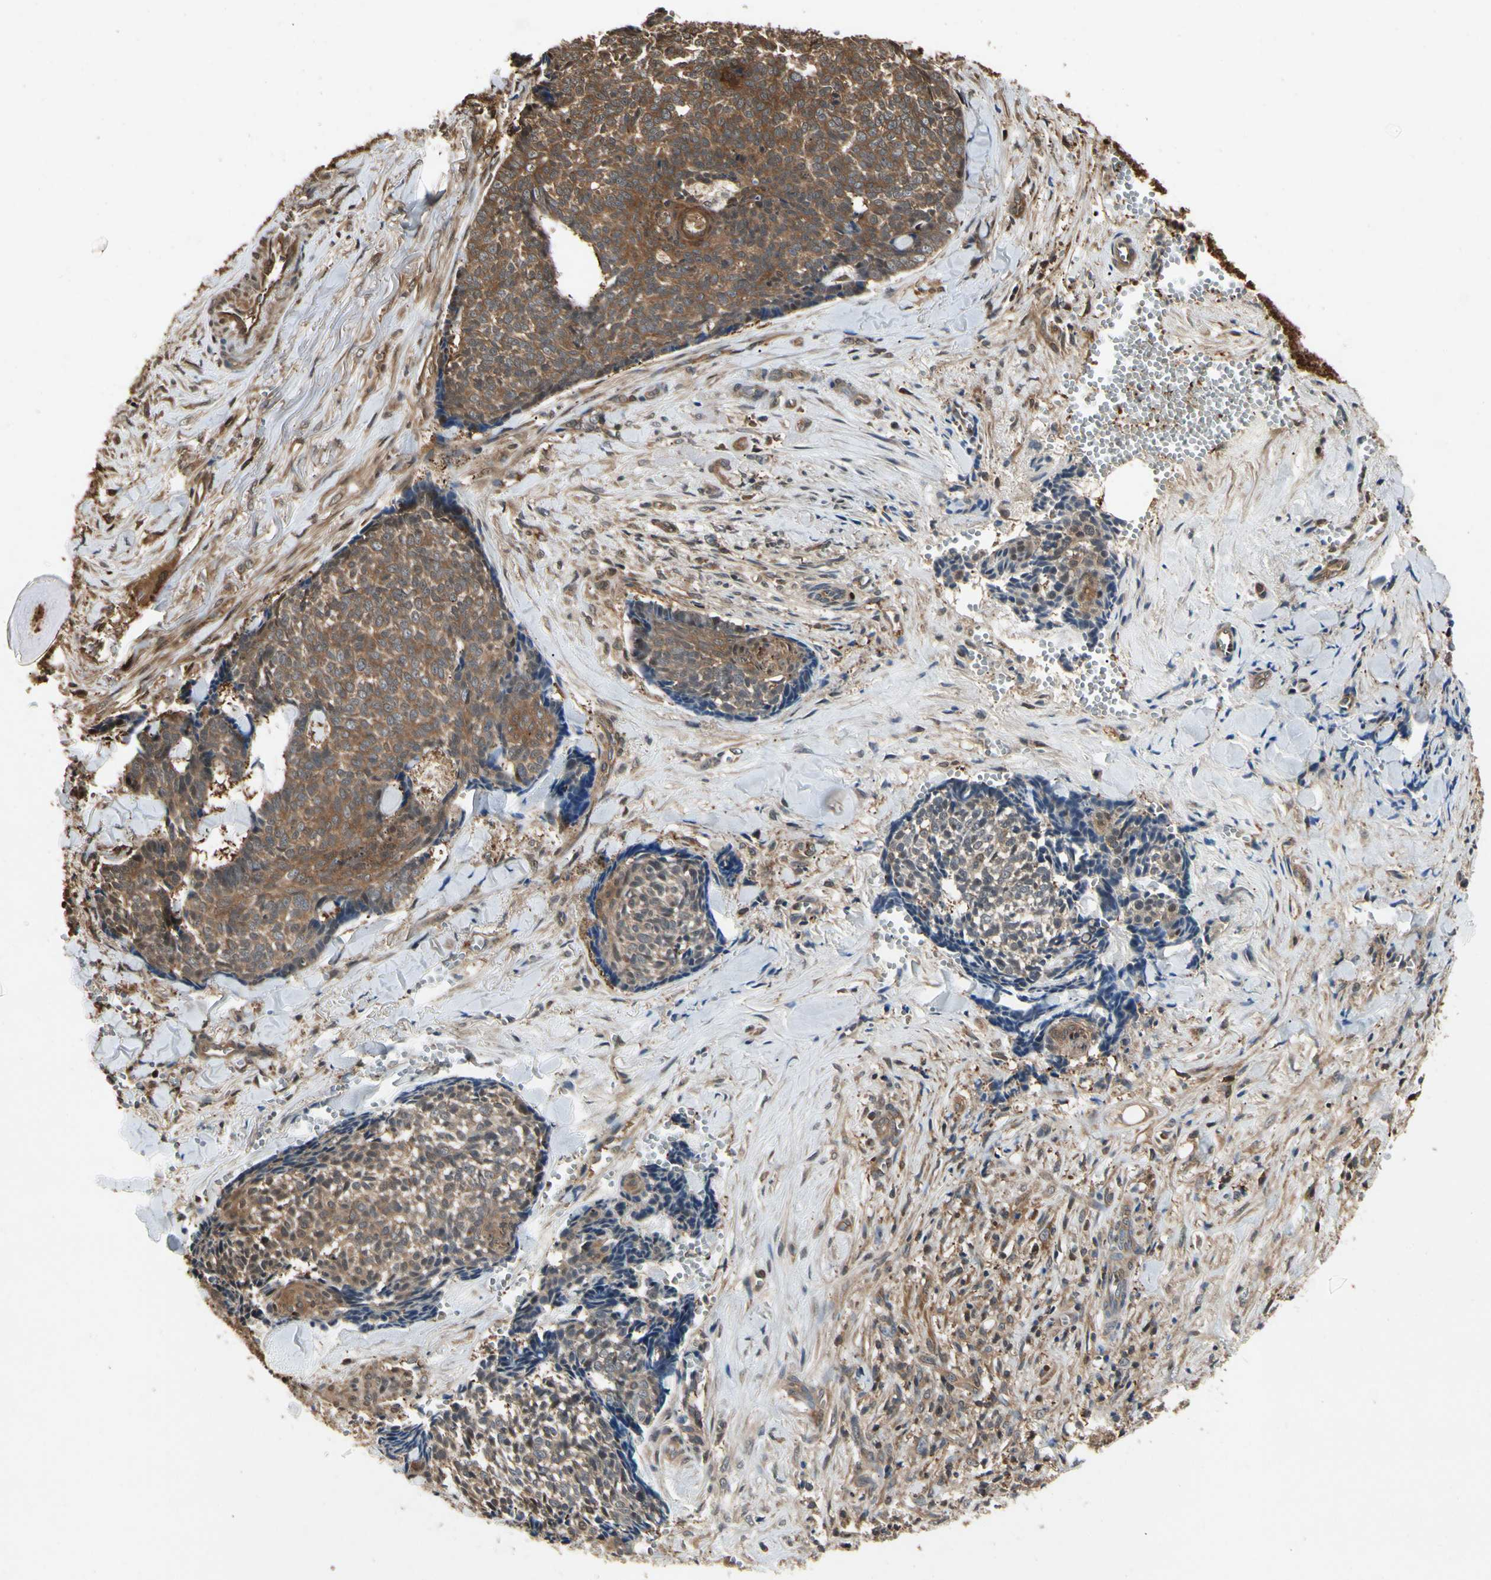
{"staining": {"intensity": "moderate", "quantity": ">75%", "location": "cytoplasmic/membranous"}, "tissue": "skin cancer", "cell_type": "Tumor cells", "image_type": "cancer", "snomed": [{"axis": "morphology", "description": "Basal cell carcinoma"}, {"axis": "topography", "description": "Skin"}], "caption": "IHC of human skin cancer demonstrates medium levels of moderate cytoplasmic/membranous expression in about >75% of tumor cells.", "gene": "YWHAQ", "patient": {"sex": "male", "age": 84}}